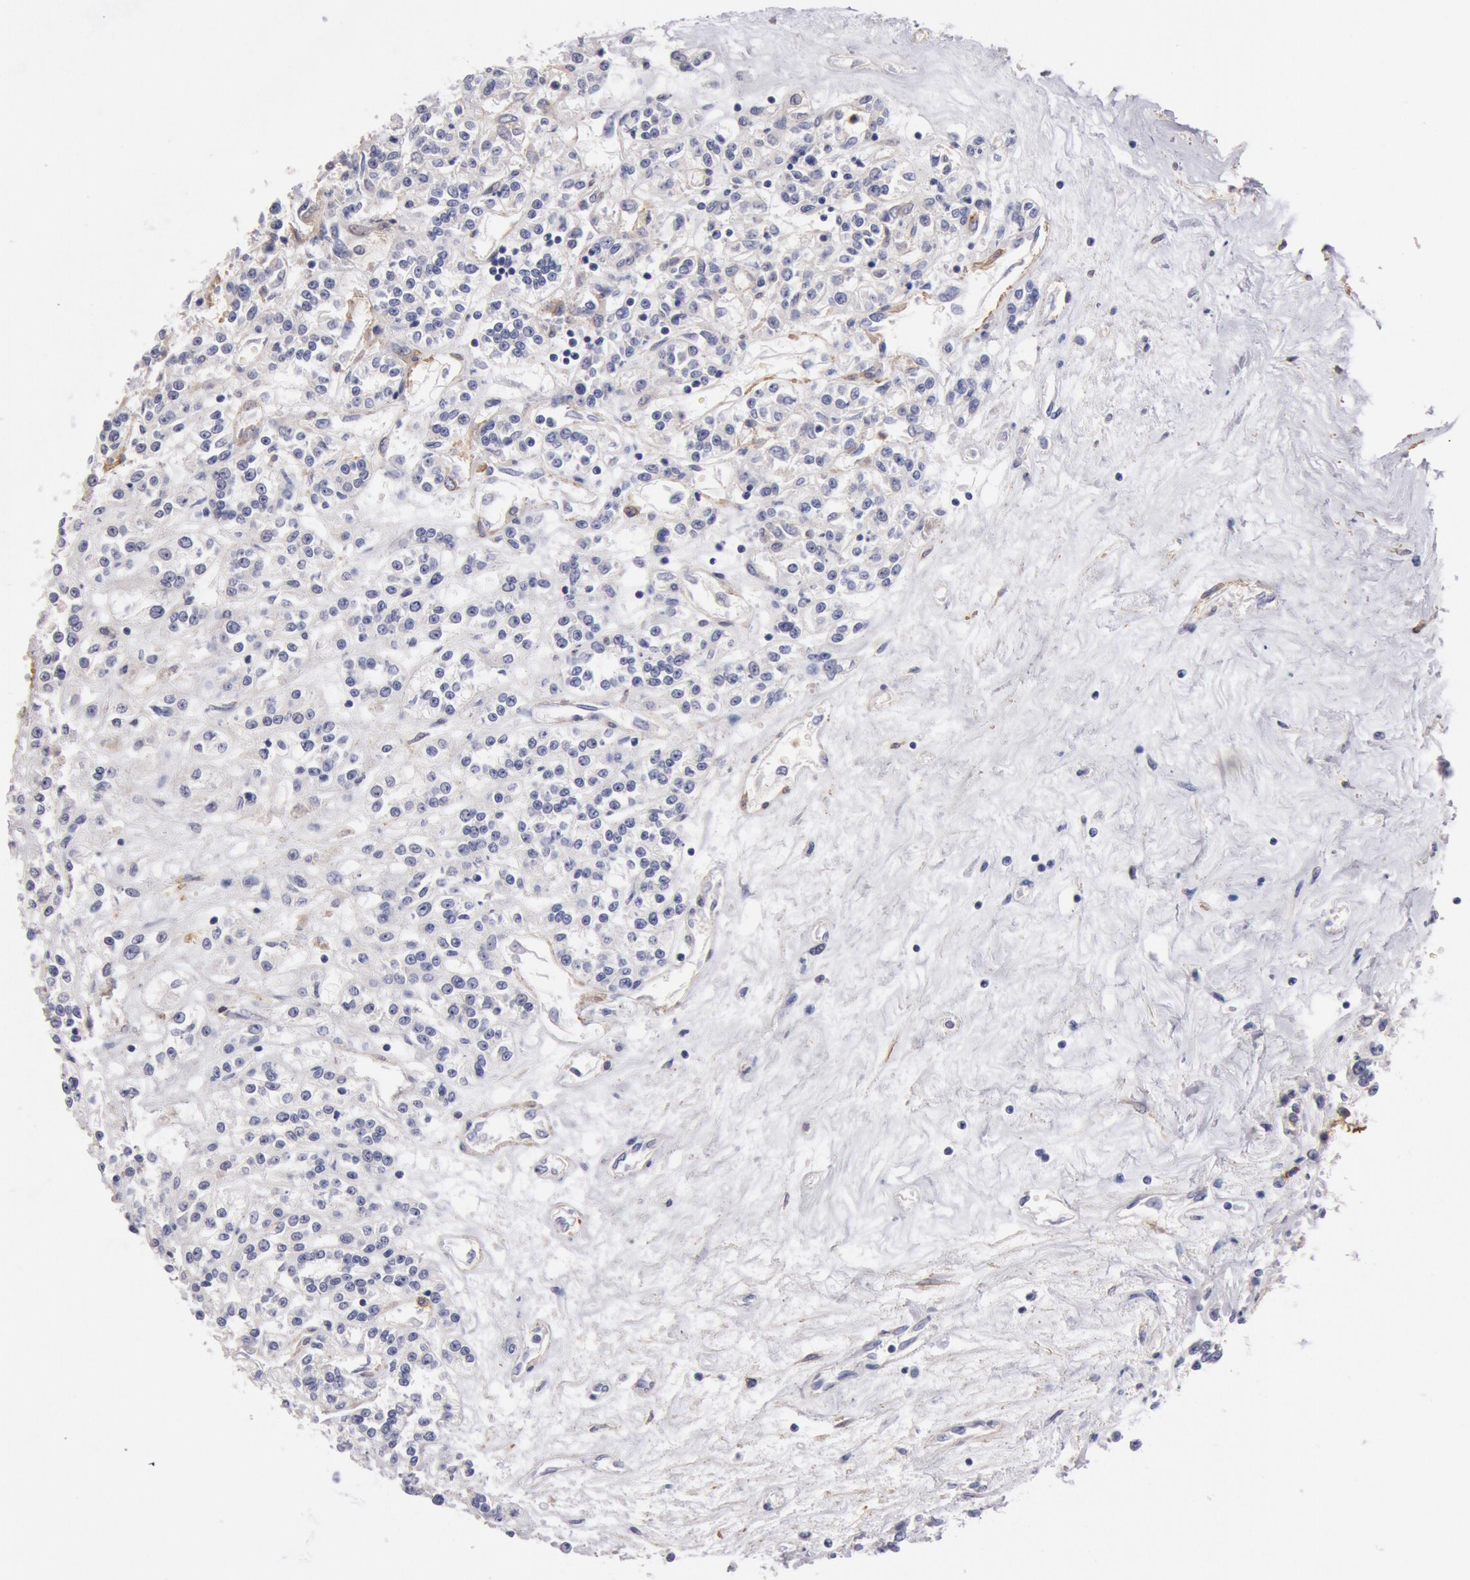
{"staining": {"intensity": "negative", "quantity": "none", "location": "none"}, "tissue": "renal cancer", "cell_type": "Tumor cells", "image_type": "cancer", "snomed": [{"axis": "morphology", "description": "Adenocarcinoma, NOS"}, {"axis": "topography", "description": "Kidney"}], "caption": "This is an immunohistochemistry (IHC) photomicrograph of renal cancer (adenocarcinoma). There is no expression in tumor cells.", "gene": "TMED8", "patient": {"sex": "female", "age": 76}}